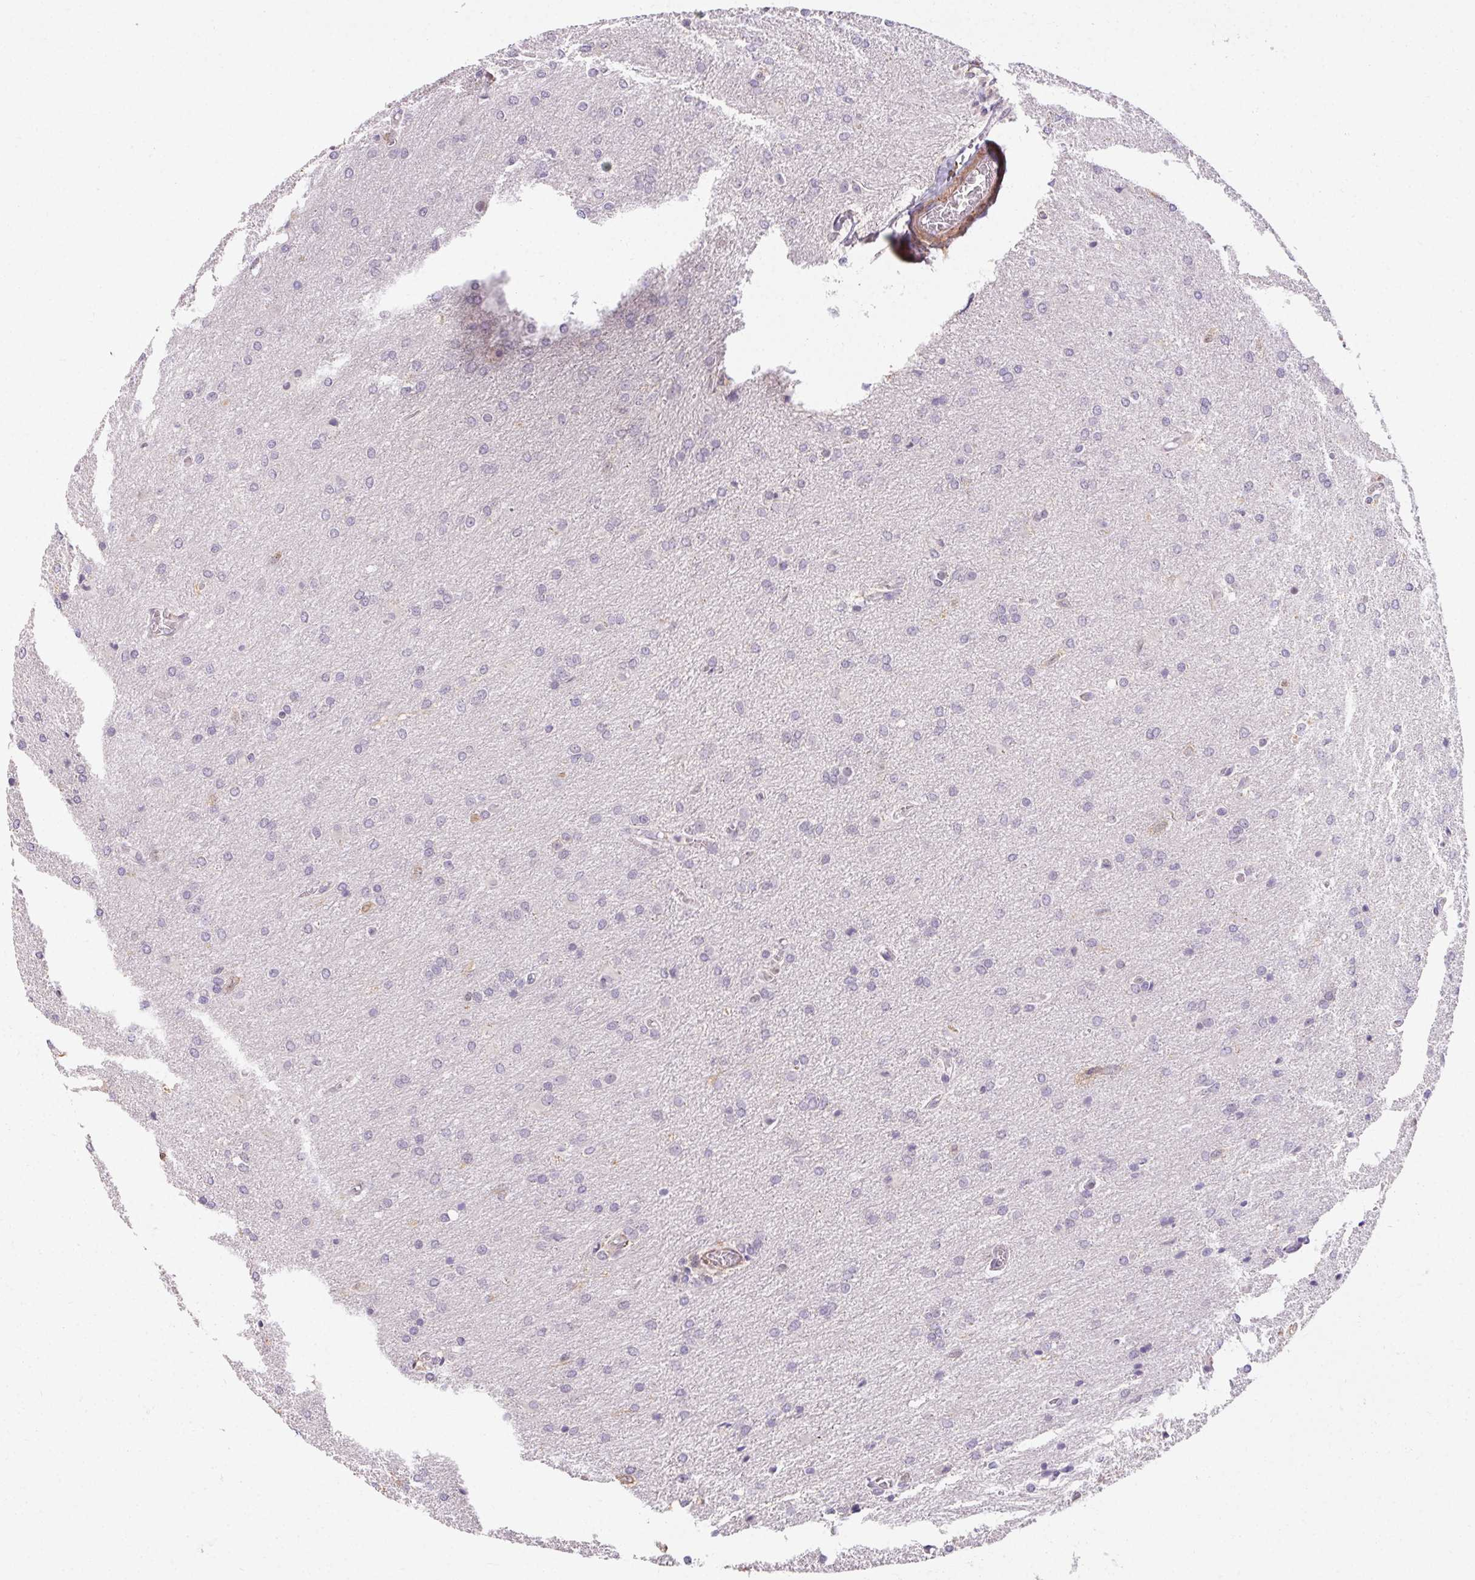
{"staining": {"intensity": "negative", "quantity": "none", "location": "none"}, "tissue": "glioma", "cell_type": "Tumor cells", "image_type": "cancer", "snomed": [{"axis": "morphology", "description": "Glioma, malignant, High grade"}, {"axis": "topography", "description": "Brain"}], "caption": "DAB (3,3'-diaminobenzidine) immunohistochemical staining of glioma reveals no significant staining in tumor cells. (DAB immunohistochemistry (IHC), high magnification).", "gene": "TMEM52B", "patient": {"sex": "male", "age": 68}}